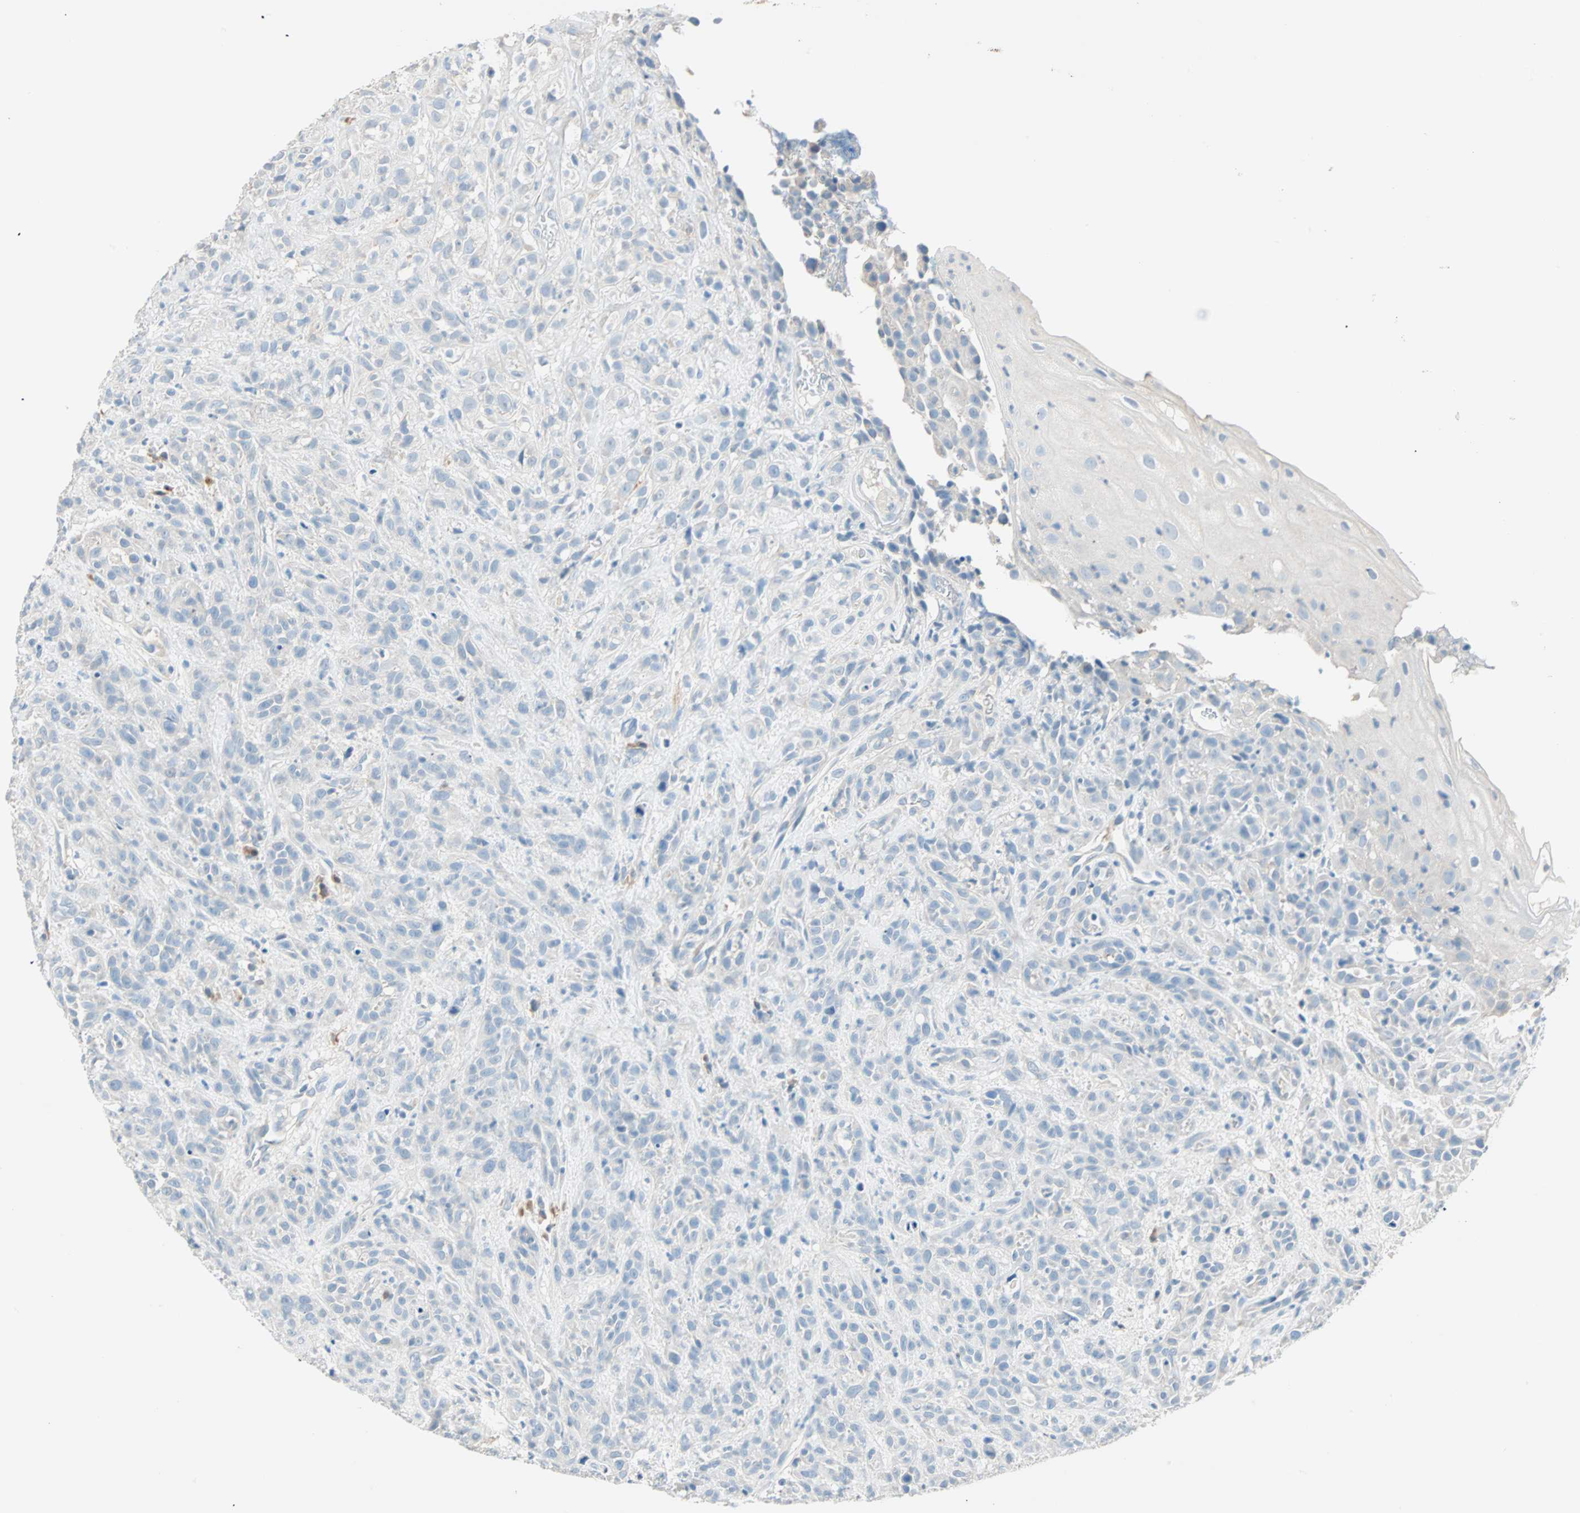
{"staining": {"intensity": "negative", "quantity": "none", "location": "none"}, "tissue": "head and neck cancer", "cell_type": "Tumor cells", "image_type": "cancer", "snomed": [{"axis": "morphology", "description": "Necrosis, NOS"}, {"axis": "morphology", "description": "Neoplasm, malignant, NOS"}, {"axis": "topography", "description": "Salivary gland"}, {"axis": "topography", "description": "Head-Neck"}], "caption": "An immunohistochemistry (IHC) histopathology image of malignant neoplasm (head and neck) is shown. There is no staining in tumor cells of malignant neoplasm (head and neck).", "gene": "ATF6", "patient": {"sex": "male", "age": 43}}